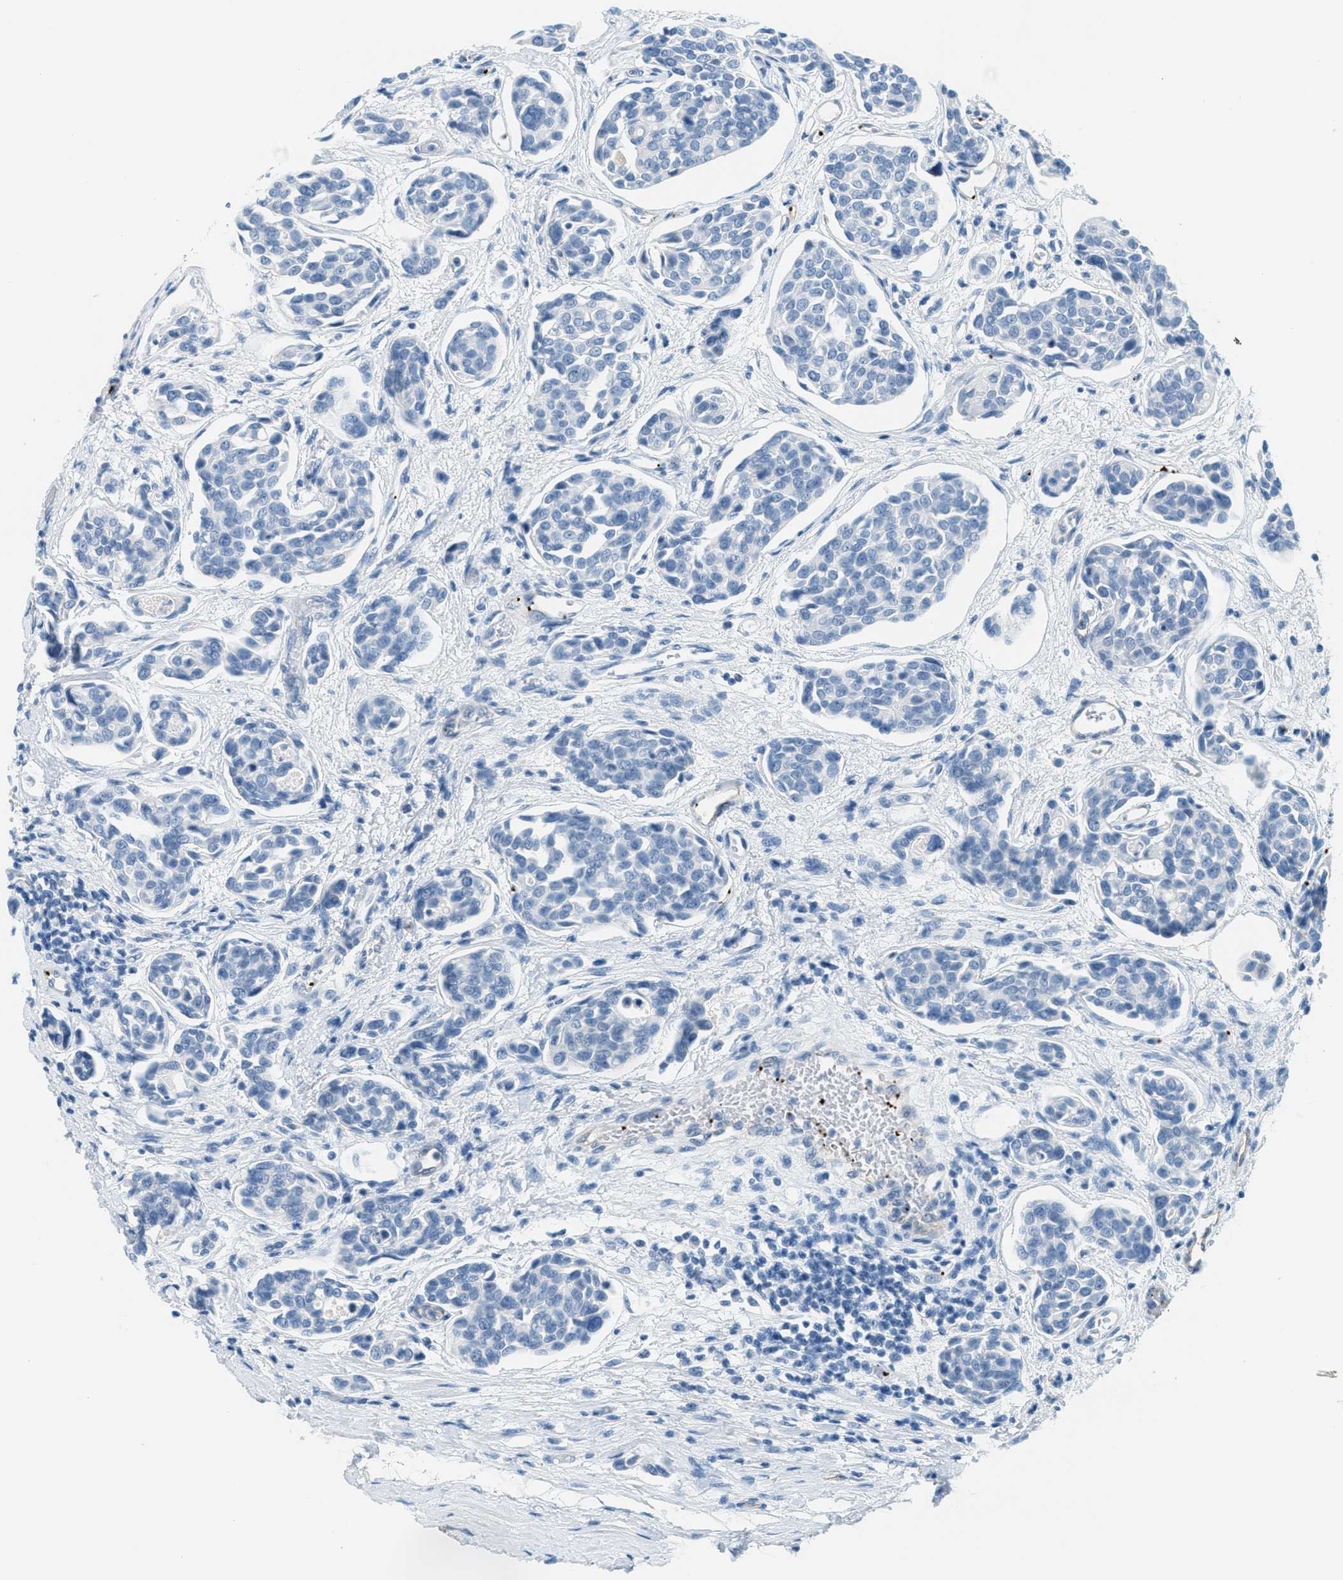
{"staining": {"intensity": "negative", "quantity": "none", "location": "none"}, "tissue": "urothelial cancer", "cell_type": "Tumor cells", "image_type": "cancer", "snomed": [{"axis": "morphology", "description": "Urothelial carcinoma, High grade"}, {"axis": "topography", "description": "Urinary bladder"}], "caption": "Tumor cells show no significant expression in urothelial carcinoma (high-grade).", "gene": "PPBP", "patient": {"sex": "male", "age": 78}}